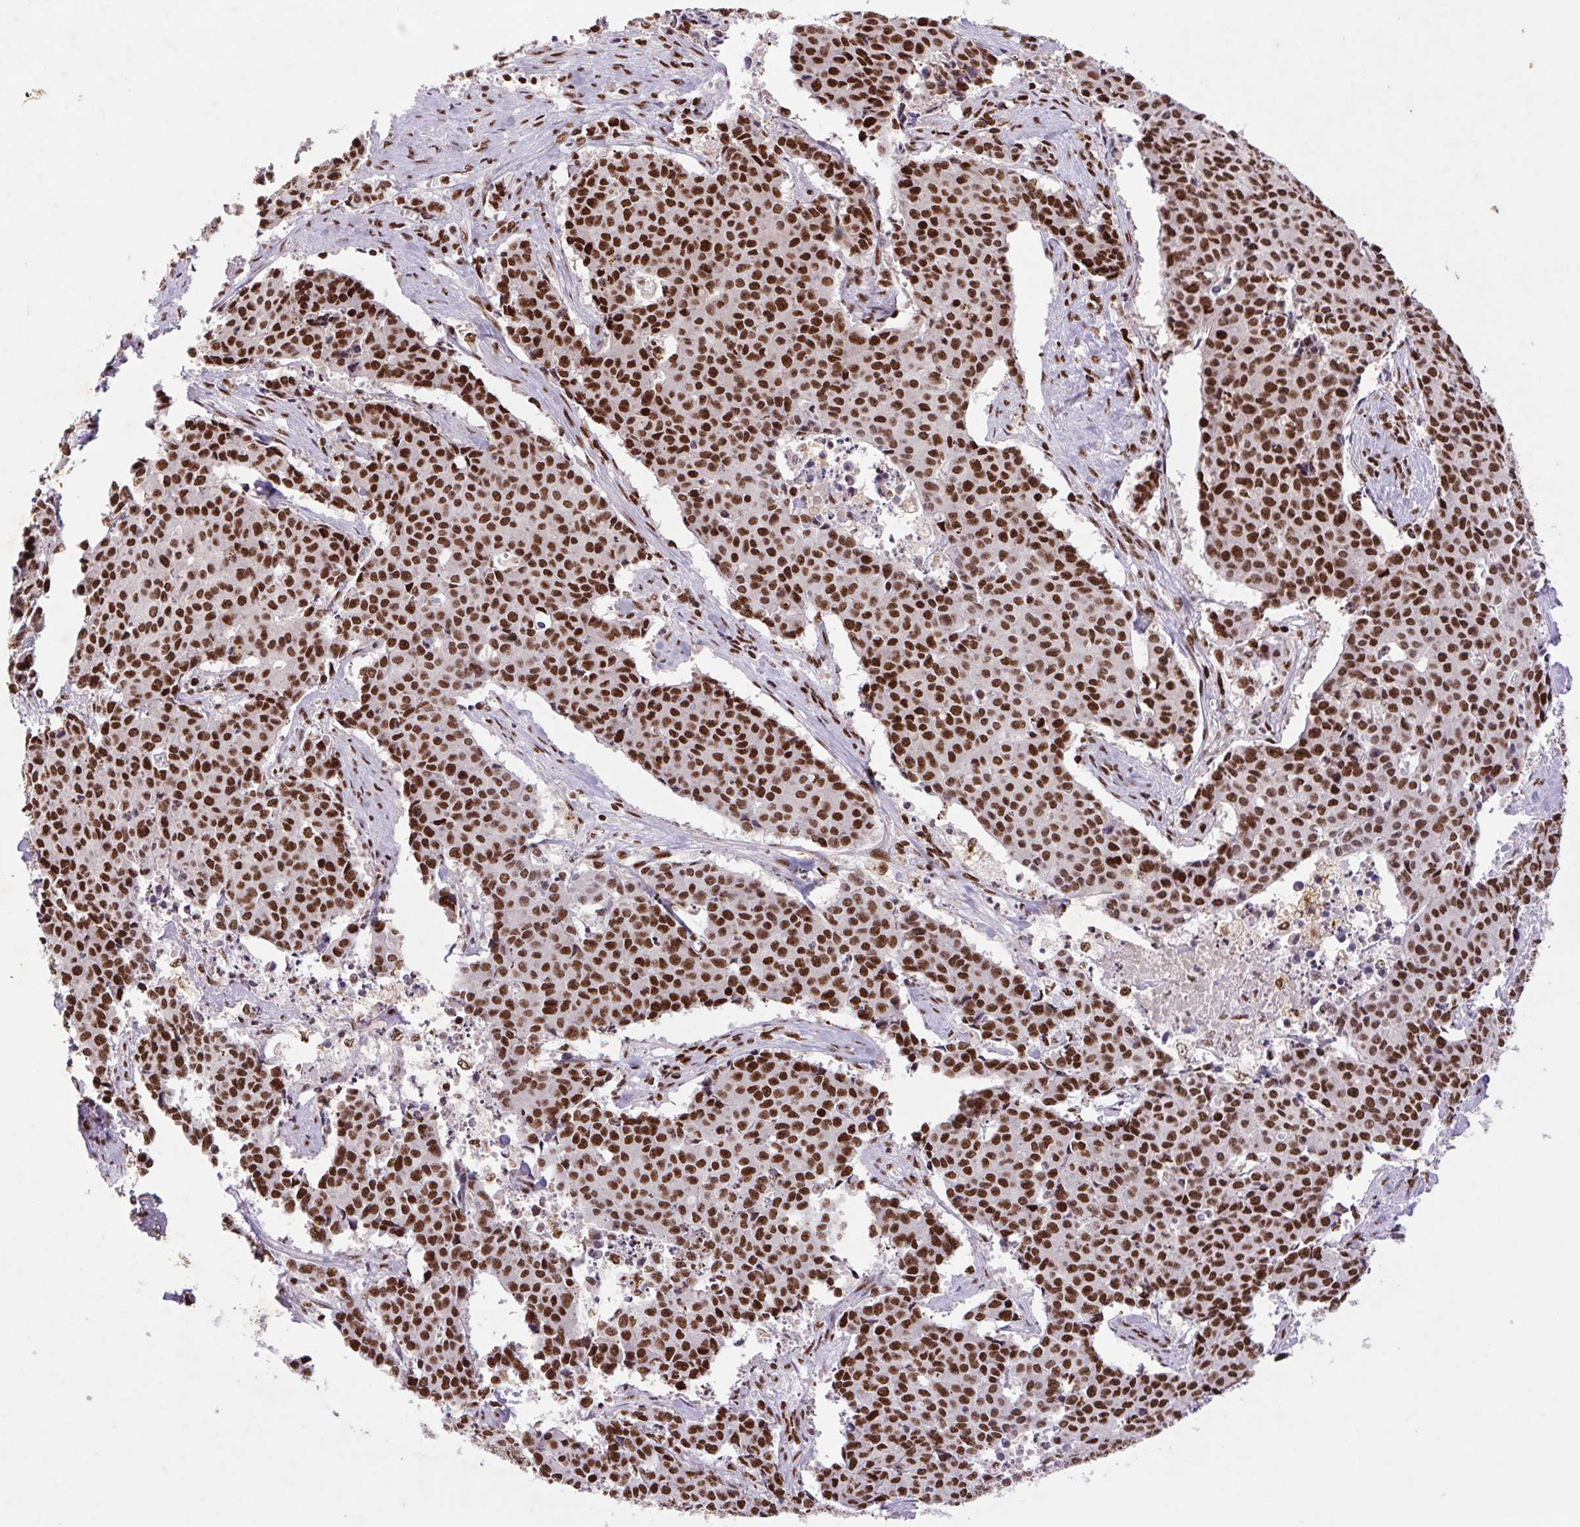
{"staining": {"intensity": "strong", "quantity": ">75%", "location": "nuclear"}, "tissue": "cervical cancer", "cell_type": "Tumor cells", "image_type": "cancer", "snomed": [{"axis": "morphology", "description": "Squamous cell carcinoma, NOS"}, {"axis": "topography", "description": "Cervix"}], "caption": "Strong nuclear expression is seen in approximately >75% of tumor cells in cervical cancer. (DAB = brown stain, brightfield microscopy at high magnification).", "gene": "LDLRAD4", "patient": {"sex": "female", "age": 28}}